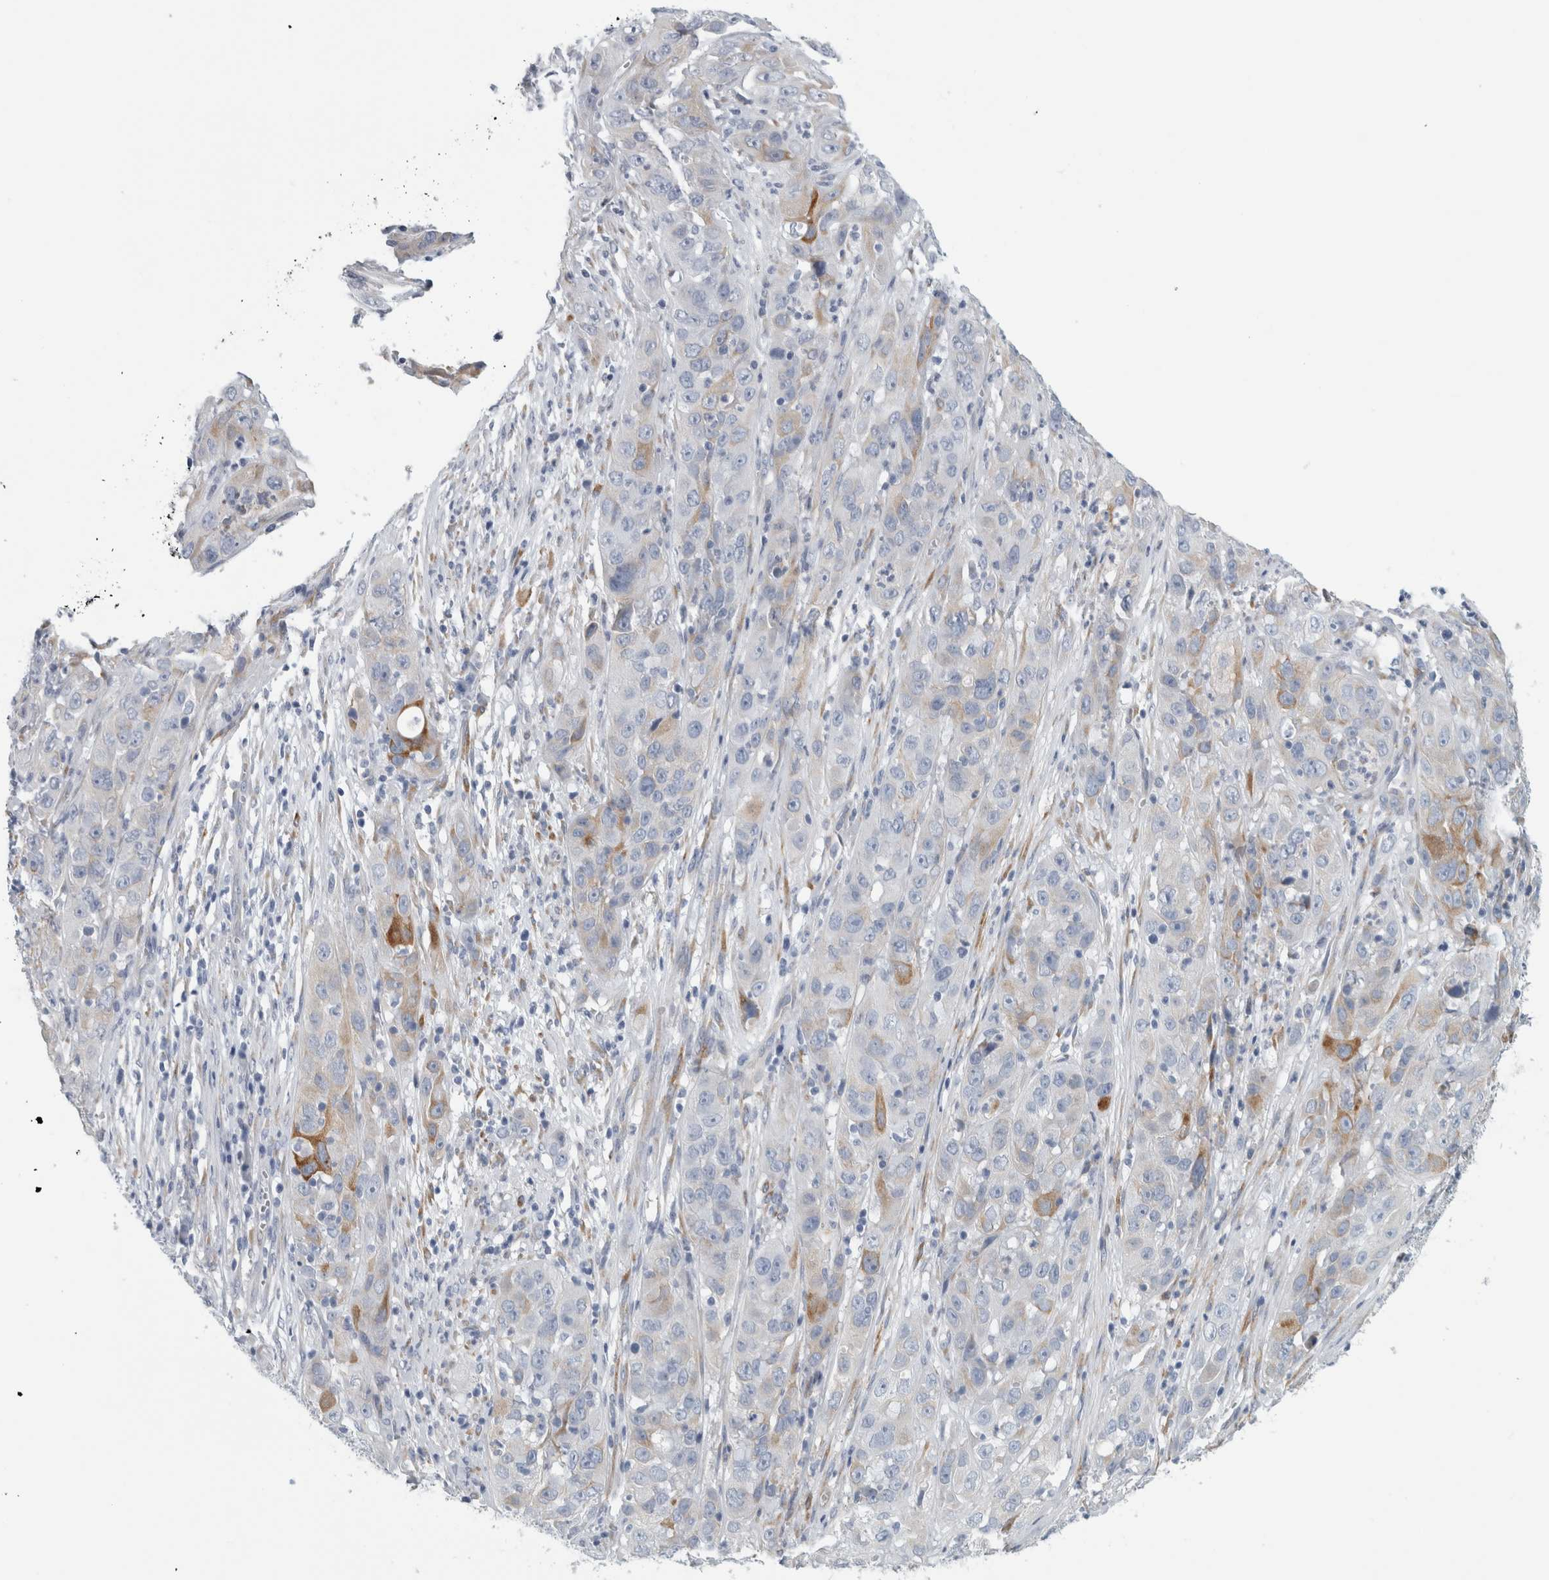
{"staining": {"intensity": "moderate", "quantity": "<25%", "location": "cytoplasmic/membranous"}, "tissue": "cervical cancer", "cell_type": "Tumor cells", "image_type": "cancer", "snomed": [{"axis": "morphology", "description": "Squamous cell carcinoma, NOS"}, {"axis": "topography", "description": "Cervix"}], "caption": "Immunohistochemical staining of human squamous cell carcinoma (cervical) displays low levels of moderate cytoplasmic/membranous expression in approximately <25% of tumor cells. The staining is performed using DAB brown chromogen to label protein expression. The nuclei are counter-stained blue using hematoxylin.", "gene": "B3GNT3", "patient": {"sex": "female", "age": 32}}